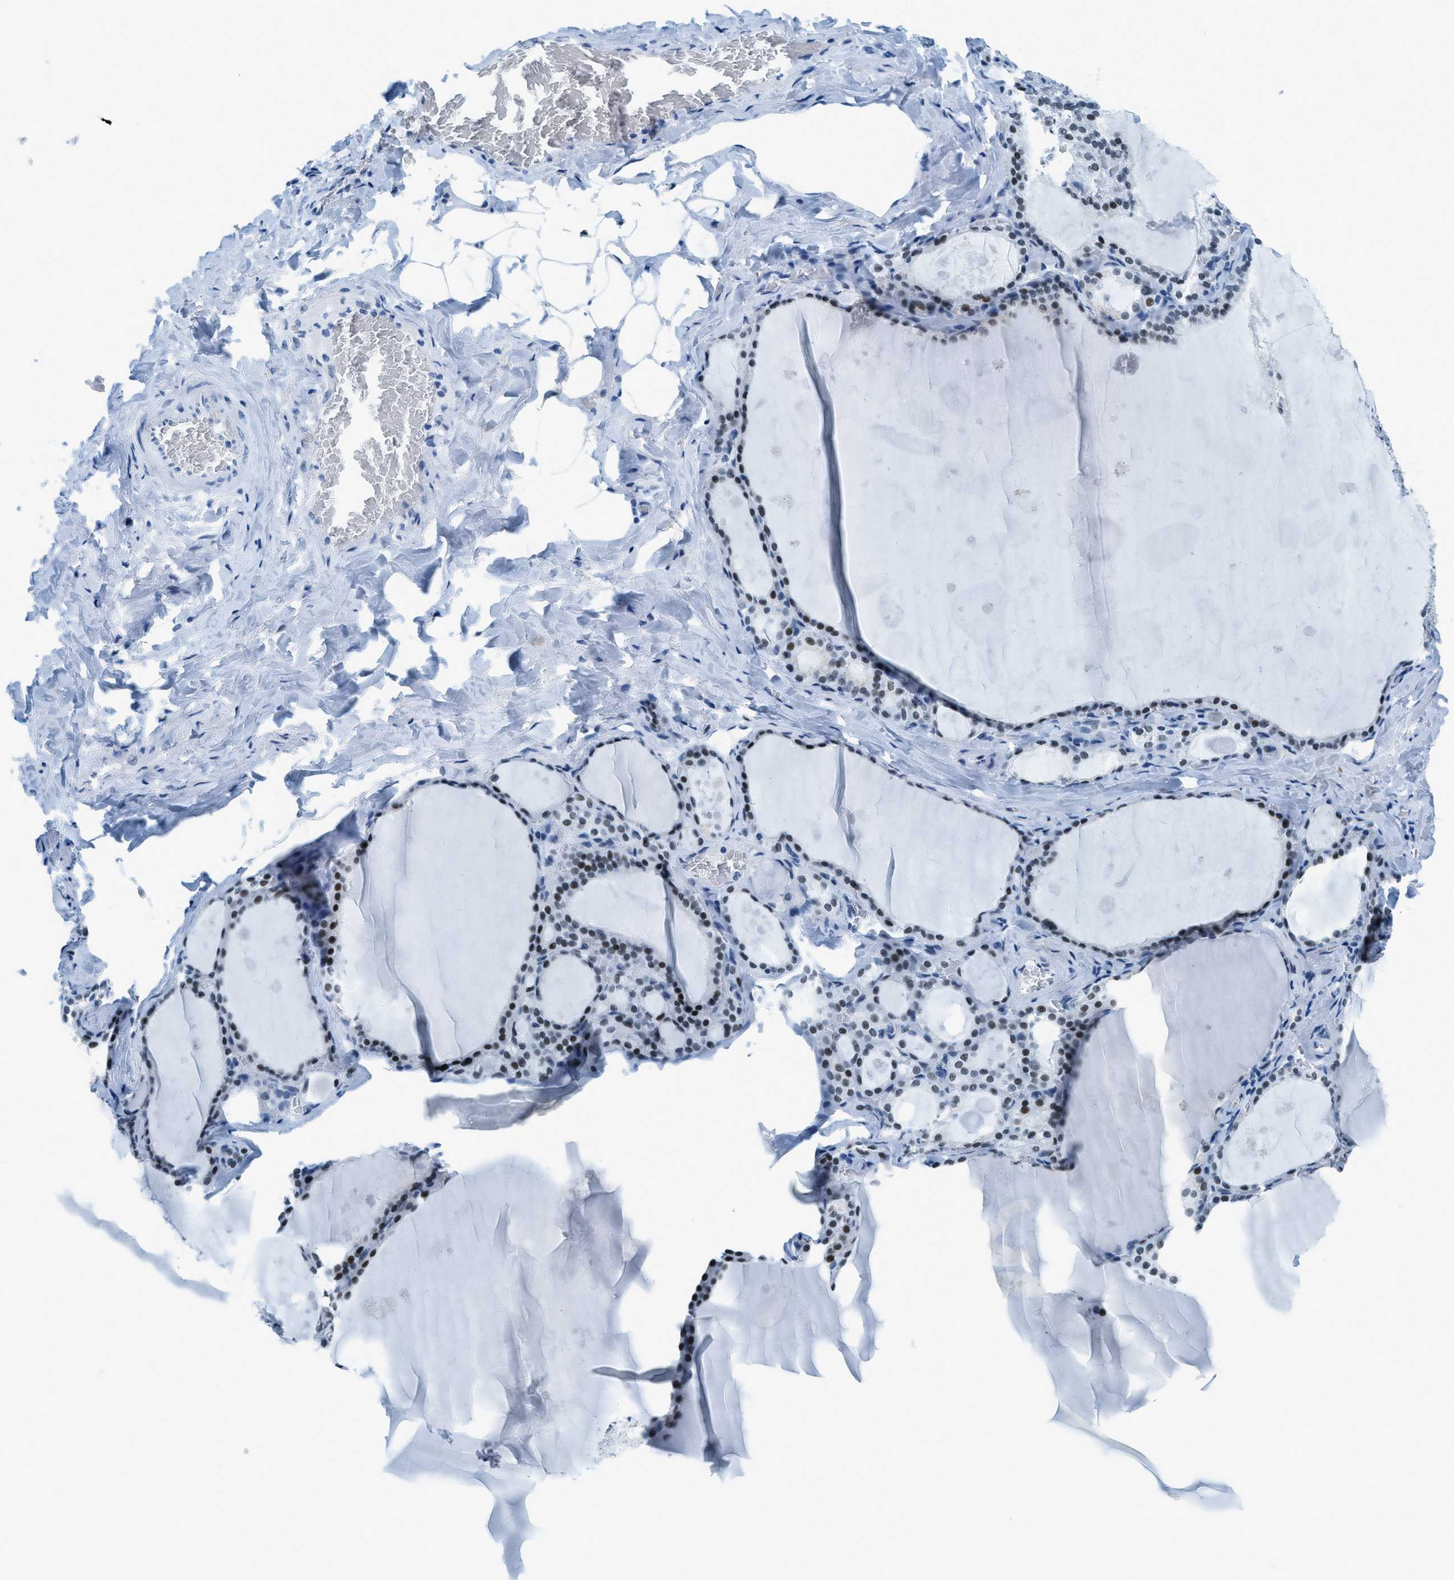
{"staining": {"intensity": "moderate", "quantity": "25%-75%", "location": "nuclear"}, "tissue": "thyroid gland", "cell_type": "Glandular cells", "image_type": "normal", "snomed": [{"axis": "morphology", "description": "Normal tissue, NOS"}, {"axis": "topography", "description": "Thyroid gland"}], "caption": "Benign thyroid gland reveals moderate nuclear expression in about 25%-75% of glandular cells (Brightfield microscopy of DAB IHC at high magnification)..", "gene": "PLA2G2A", "patient": {"sex": "male", "age": 56}}